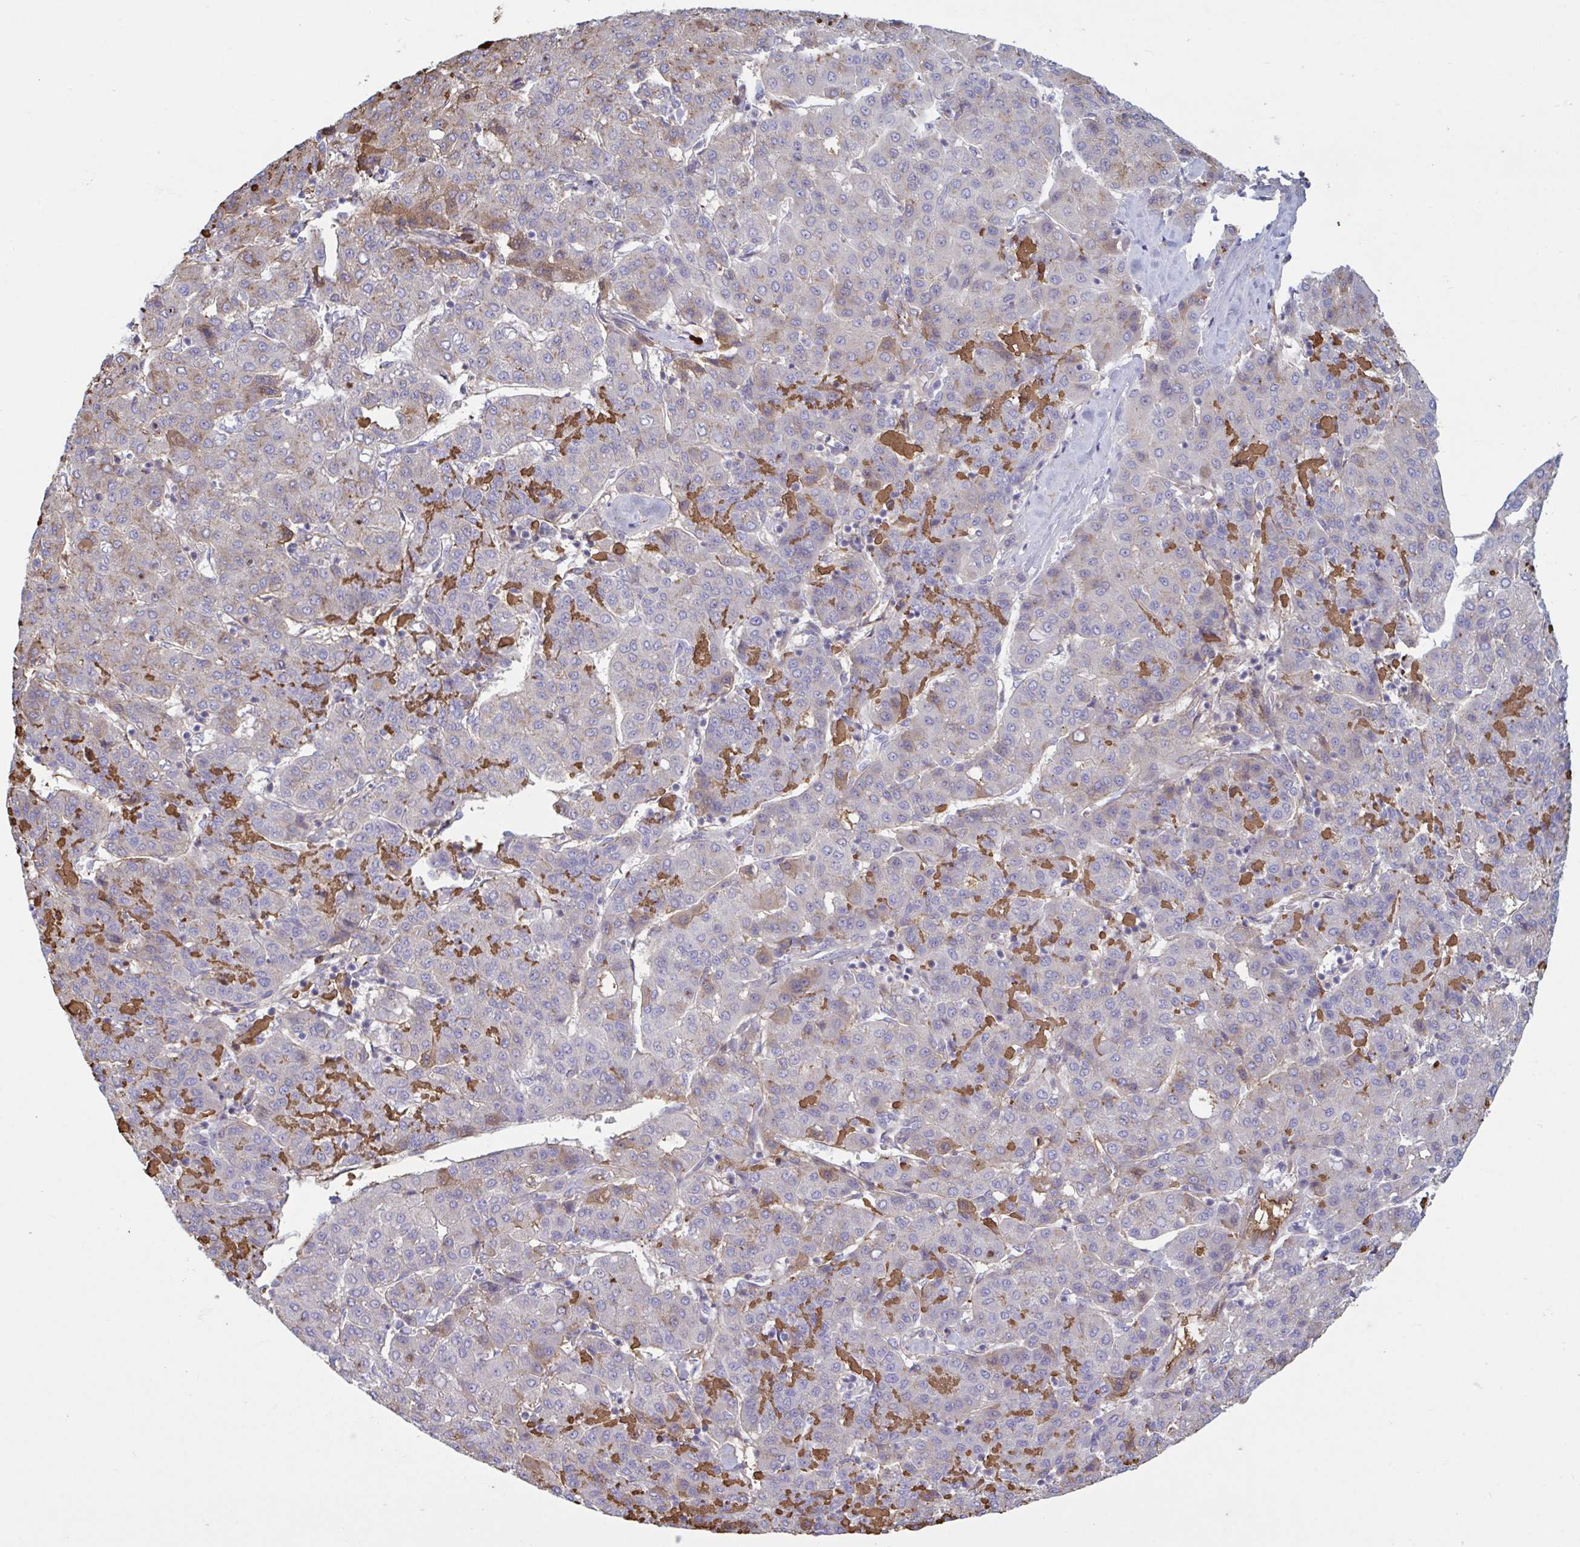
{"staining": {"intensity": "weak", "quantity": "<25%", "location": "cytoplasmic/membranous"}, "tissue": "liver cancer", "cell_type": "Tumor cells", "image_type": "cancer", "snomed": [{"axis": "morphology", "description": "Carcinoma, Hepatocellular, NOS"}, {"axis": "topography", "description": "Liver"}], "caption": "A high-resolution photomicrograph shows immunohistochemistry staining of hepatocellular carcinoma (liver), which shows no significant expression in tumor cells.", "gene": "IL1R1", "patient": {"sex": "male", "age": 65}}